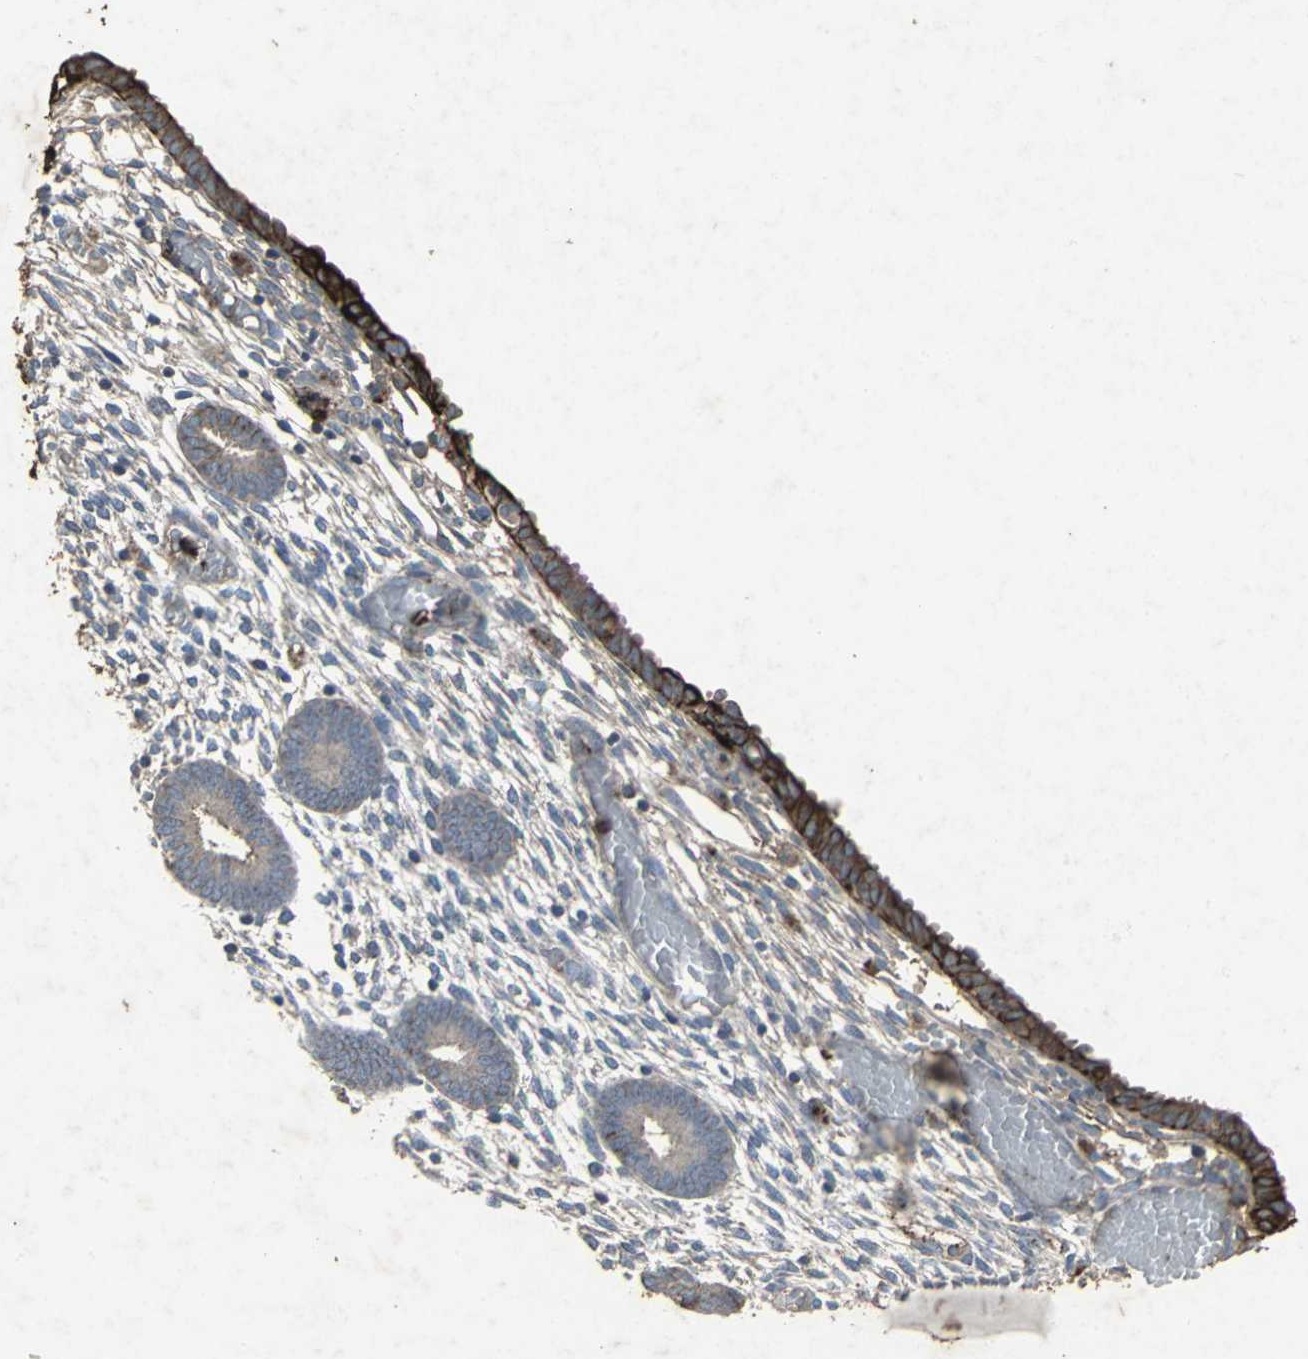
{"staining": {"intensity": "negative", "quantity": "none", "location": "none"}, "tissue": "endometrium", "cell_type": "Cells in endometrial stroma", "image_type": "normal", "snomed": [{"axis": "morphology", "description": "Normal tissue, NOS"}, {"axis": "topography", "description": "Endometrium"}], "caption": "Immunohistochemistry of benign human endometrium shows no positivity in cells in endometrial stroma. (Immunohistochemistry (ihc), brightfield microscopy, high magnification).", "gene": "CCR9", "patient": {"sex": "female", "age": 57}}